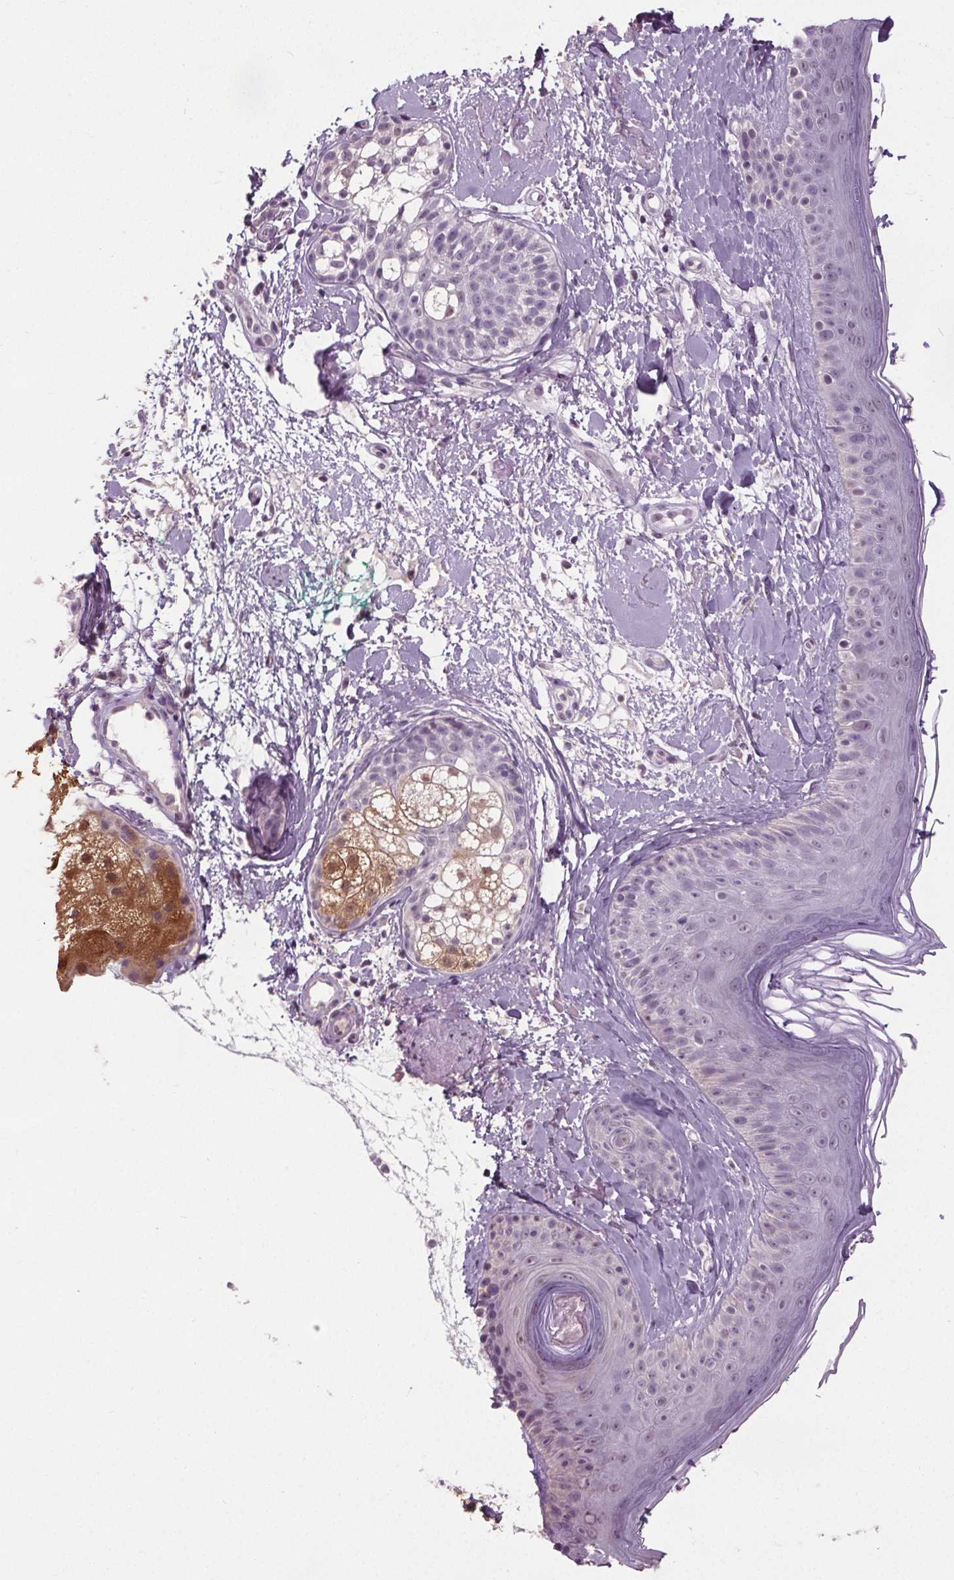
{"staining": {"intensity": "negative", "quantity": "none", "location": "none"}, "tissue": "skin", "cell_type": "Fibroblasts", "image_type": "normal", "snomed": [{"axis": "morphology", "description": "Normal tissue, NOS"}, {"axis": "topography", "description": "Skin"}], "caption": "This is an immunohistochemistry micrograph of normal skin. There is no staining in fibroblasts.", "gene": "SLC2A9", "patient": {"sex": "male", "age": 73}}